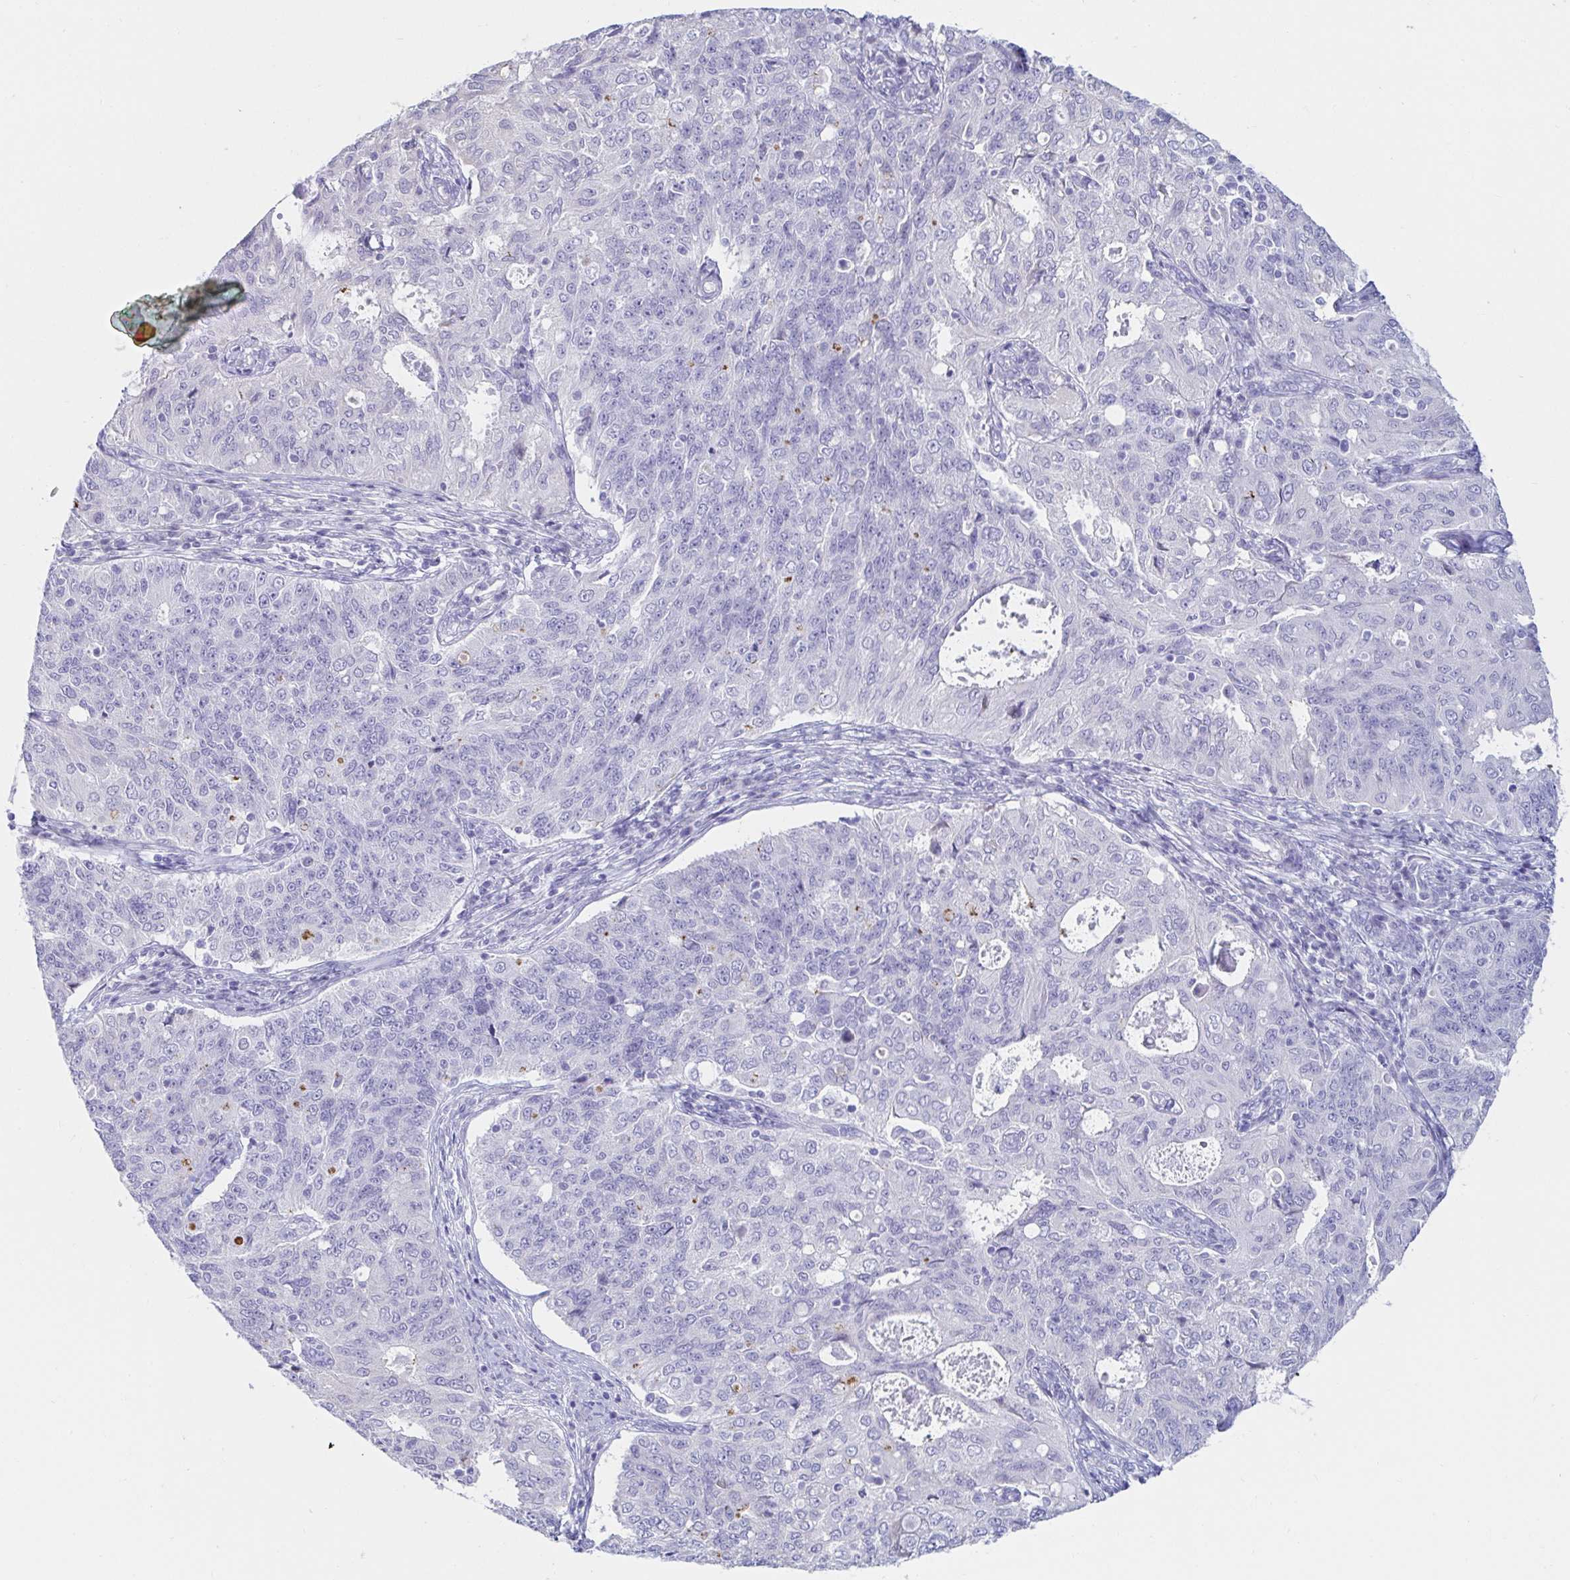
{"staining": {"intensity": "negative", "quantity": "none", "location": "none"}, "tissue": "endometrial cancer", "cell_type": "Tumor cells", "image_type": "cancer", "snomed": [{"axis": "morphology", "description": "Adenocarcinoma, NOS"}, {"axis": "topography", "description": "Endometrium"}], "caption": "Tumor cells show no significant protein positivity in endometrial cancer (adenocarcinoma). The staining is performed using DAB brown chromogen with nuclei counter-stained in using hematoxylin.", "gene": "C4orf17", "patient": {"sex": "female", "age": 43}}